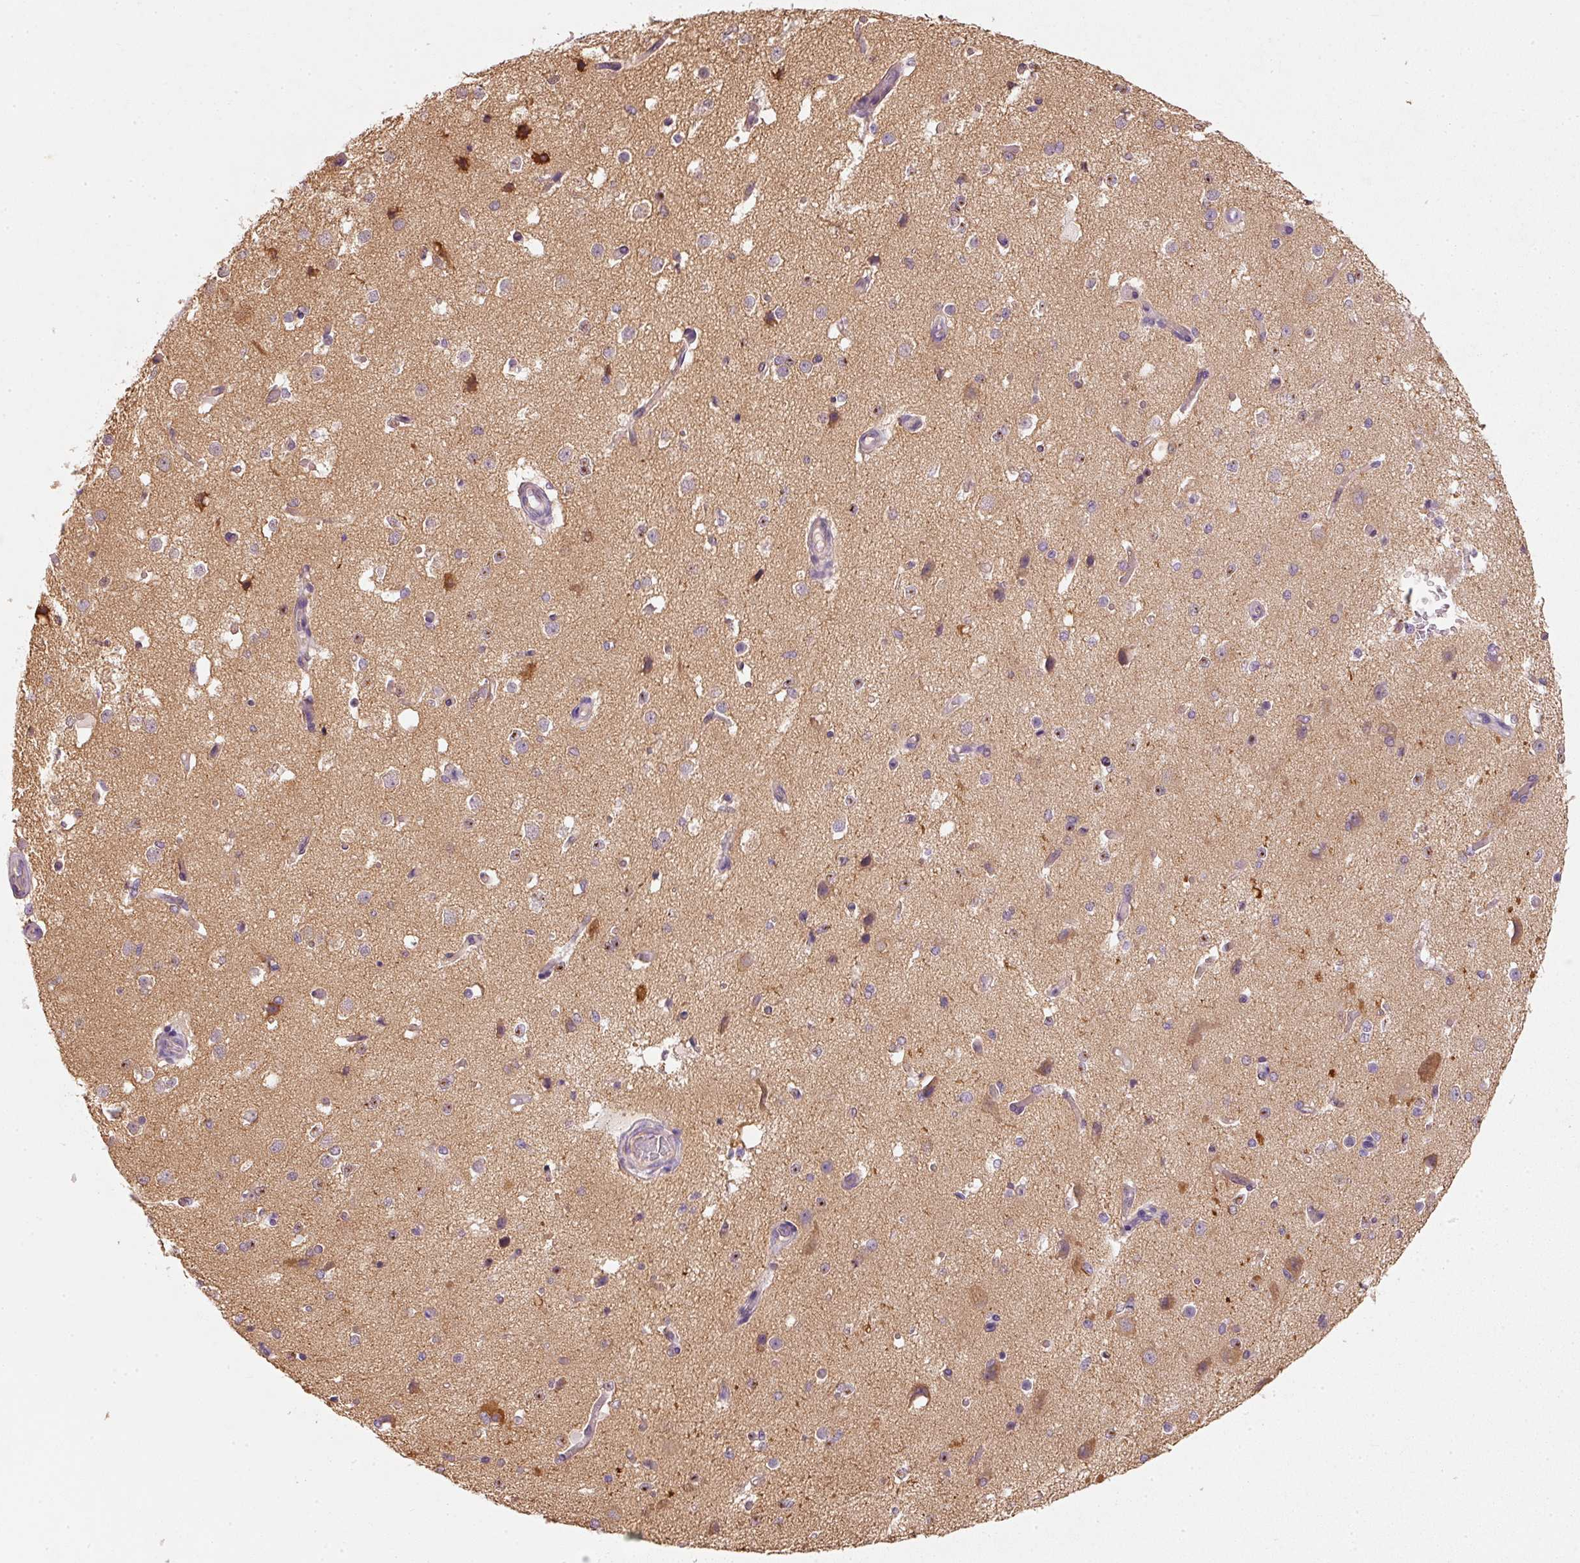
{"staining": {"intensity": "negative", "quantity": "none", "location": "none"}, "tissue": "cerebral cortex", "cell_type": "Endothelial cells", "image_type": "normal", "snomed": [{"axis": "morphology", "description": "Normal tissue, NOS"}, {"axis": "morphology", "description": "Inflammation, NOS"}, {"axis": "topography", "description": "Cerebral cortex"}], "caption": "Photomicrograph shows no protein positivity in endothelial cells of unremarkable cerebral cortex. (DAB immunohistochemistry (IHC) visualized using brightfield microscopy, high magnification).", "gene": "RGL2", "patient": {"sex": "male", "age": 6}}